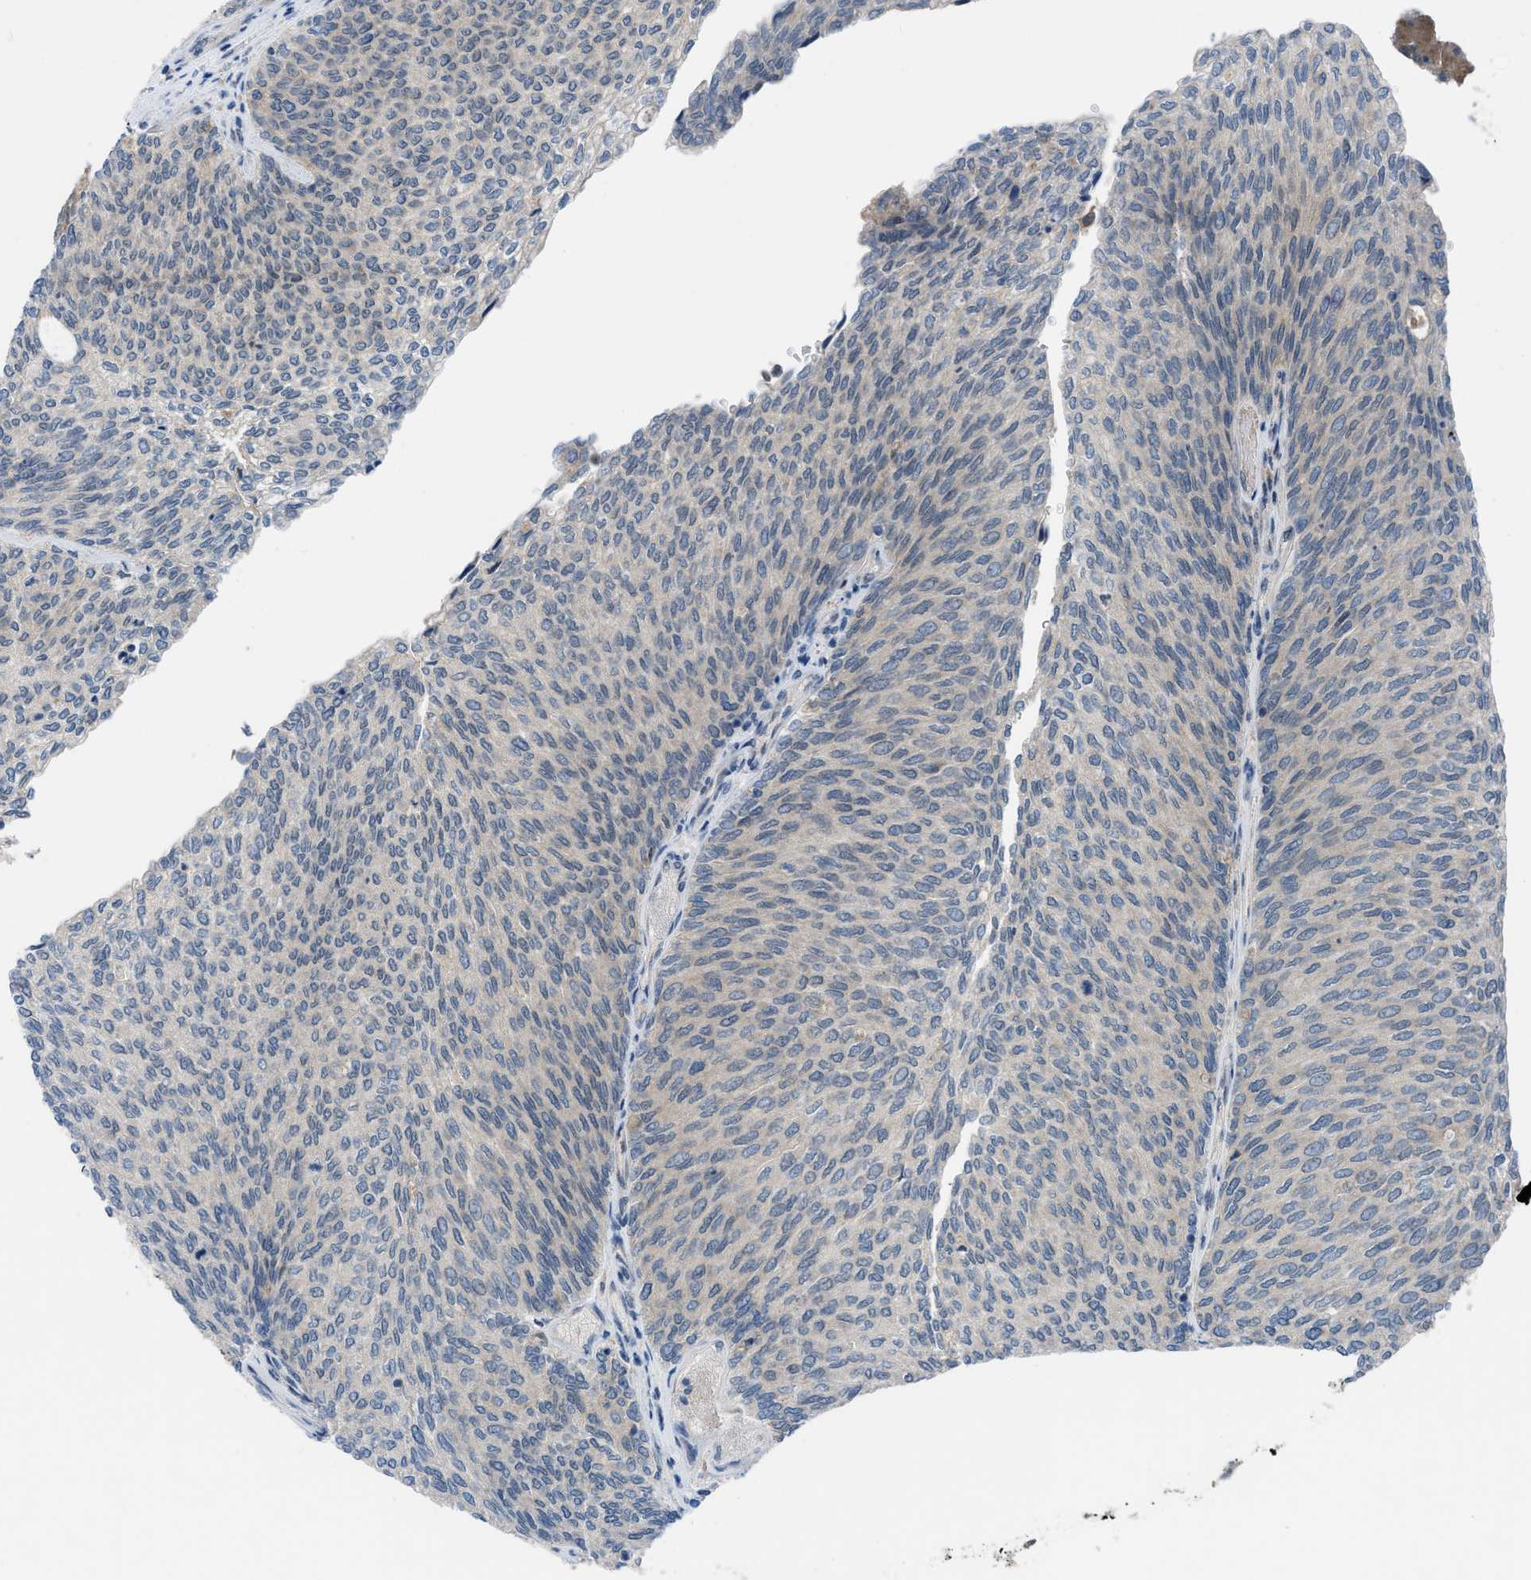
{"staining": {"intensity": "negative", "quantity": "none", "location": "none"}, "tissue": "urothelial cancer", "cell_type": "Tumor cells", "image_type": "cancer", "snomed": [{"axis": "morphology", "description": "Urothelial carcinoma, Low grade"}, {"axis": "topography", "description": "Urinary bladder"}], "caption": "This is an immunohistochemistry (IHC) photomicrograph of human urothelial carcinoma (low-grade). There is no expression in tumor cells.", "gene": "BAZ2B", "patient": {"sex": "female", "age": 79}}